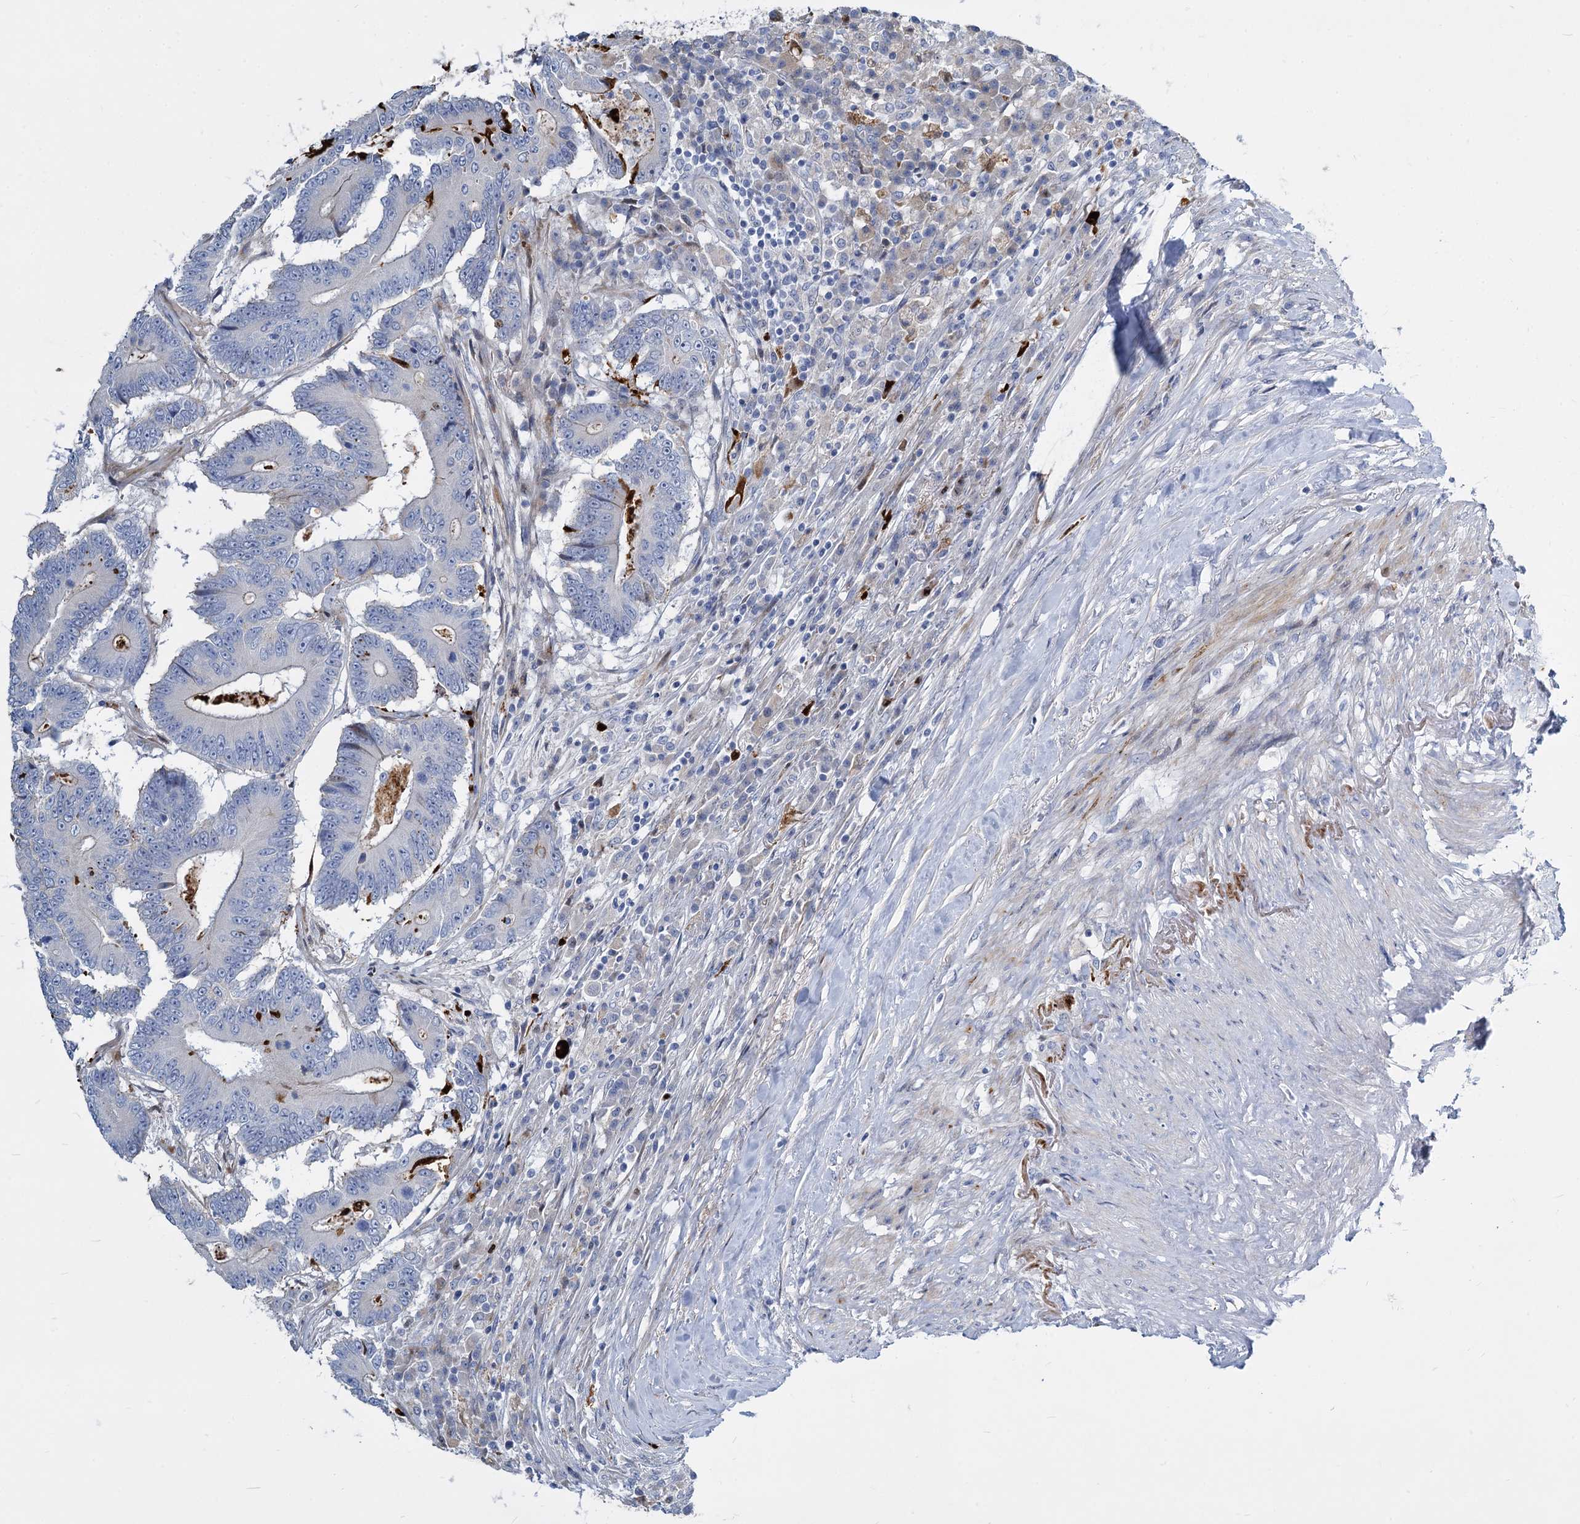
{"staining": {"intensity": "negative", "quantity": "none", "location": "none"}, "tissue": "colorectal cancer", "cell_type": "Tumor cells", "image_type": "cancer", "snomed": [{"axis": "morphology", "description": "Adenocarcinoma, NOS"}, {"axis": "topography", "description": "Colon"}], "caption": "This is a image of immunohistochemistry (IHC) staining of colorectal cancer (adenocarcinoma), which shows no positivity in tumor cells.", "gene": "TRIM77", "patient": {"sex": "male", "age": 83}}